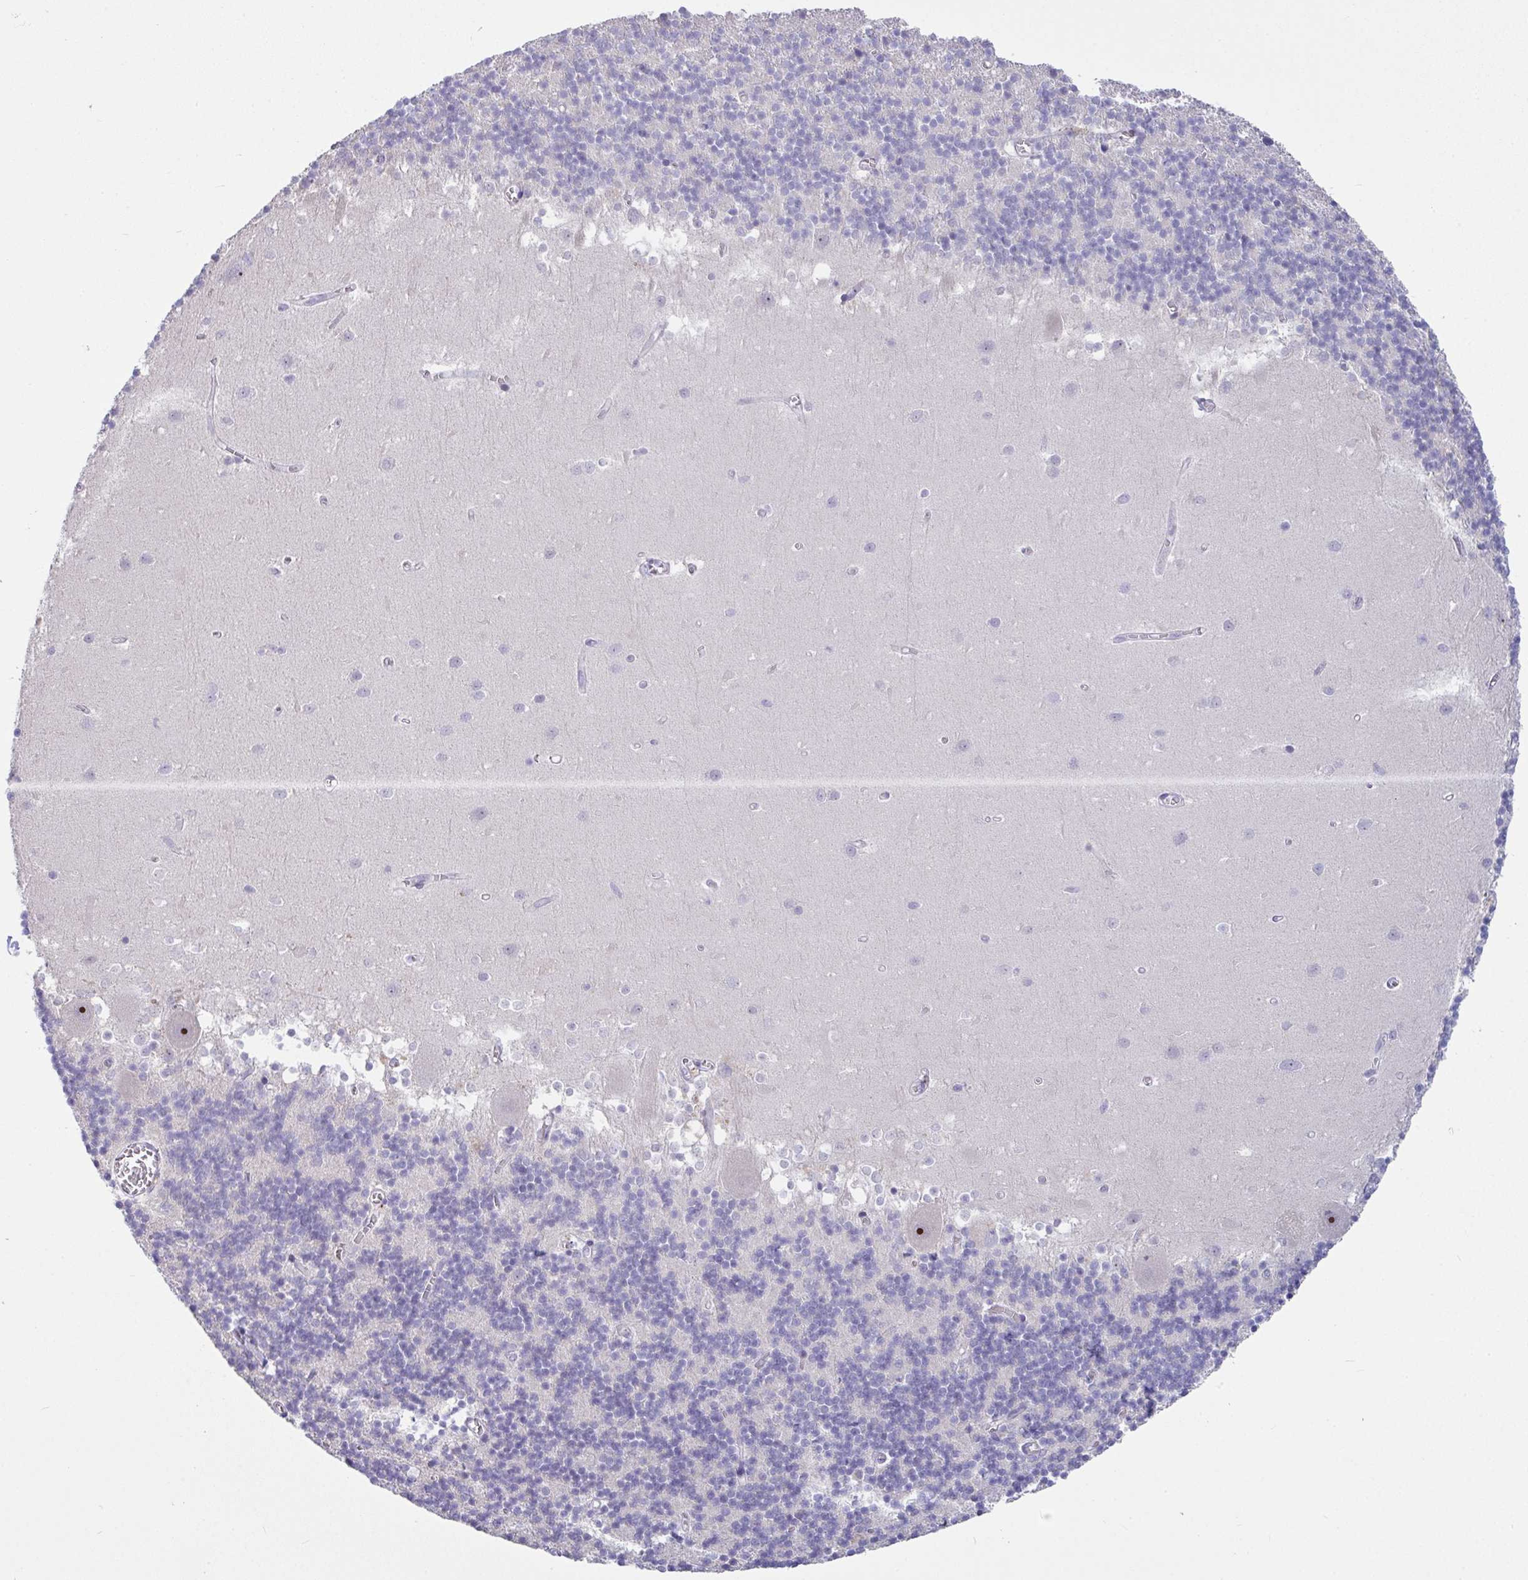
{"staining": {"intensity": "negative", "quantity": "none", "location": "none"}, "tissue": "cerebellum", "cell_type": "Cells in granular layer", "image_type": "normal", "snomed": [{"axis": "morphology", "description": "Normal tissue, NOS"}, {"axis": "topography", "description": "Cerebellum"}], "caption": "Photomicrograph shows no protein expression in cells in granular layer of unremarkable cerebellum. (Immunohistochemistry, brightfield microscopy, high magnification).", "gene": "MYC", "patient": {"sex": "male", "age": 54}}